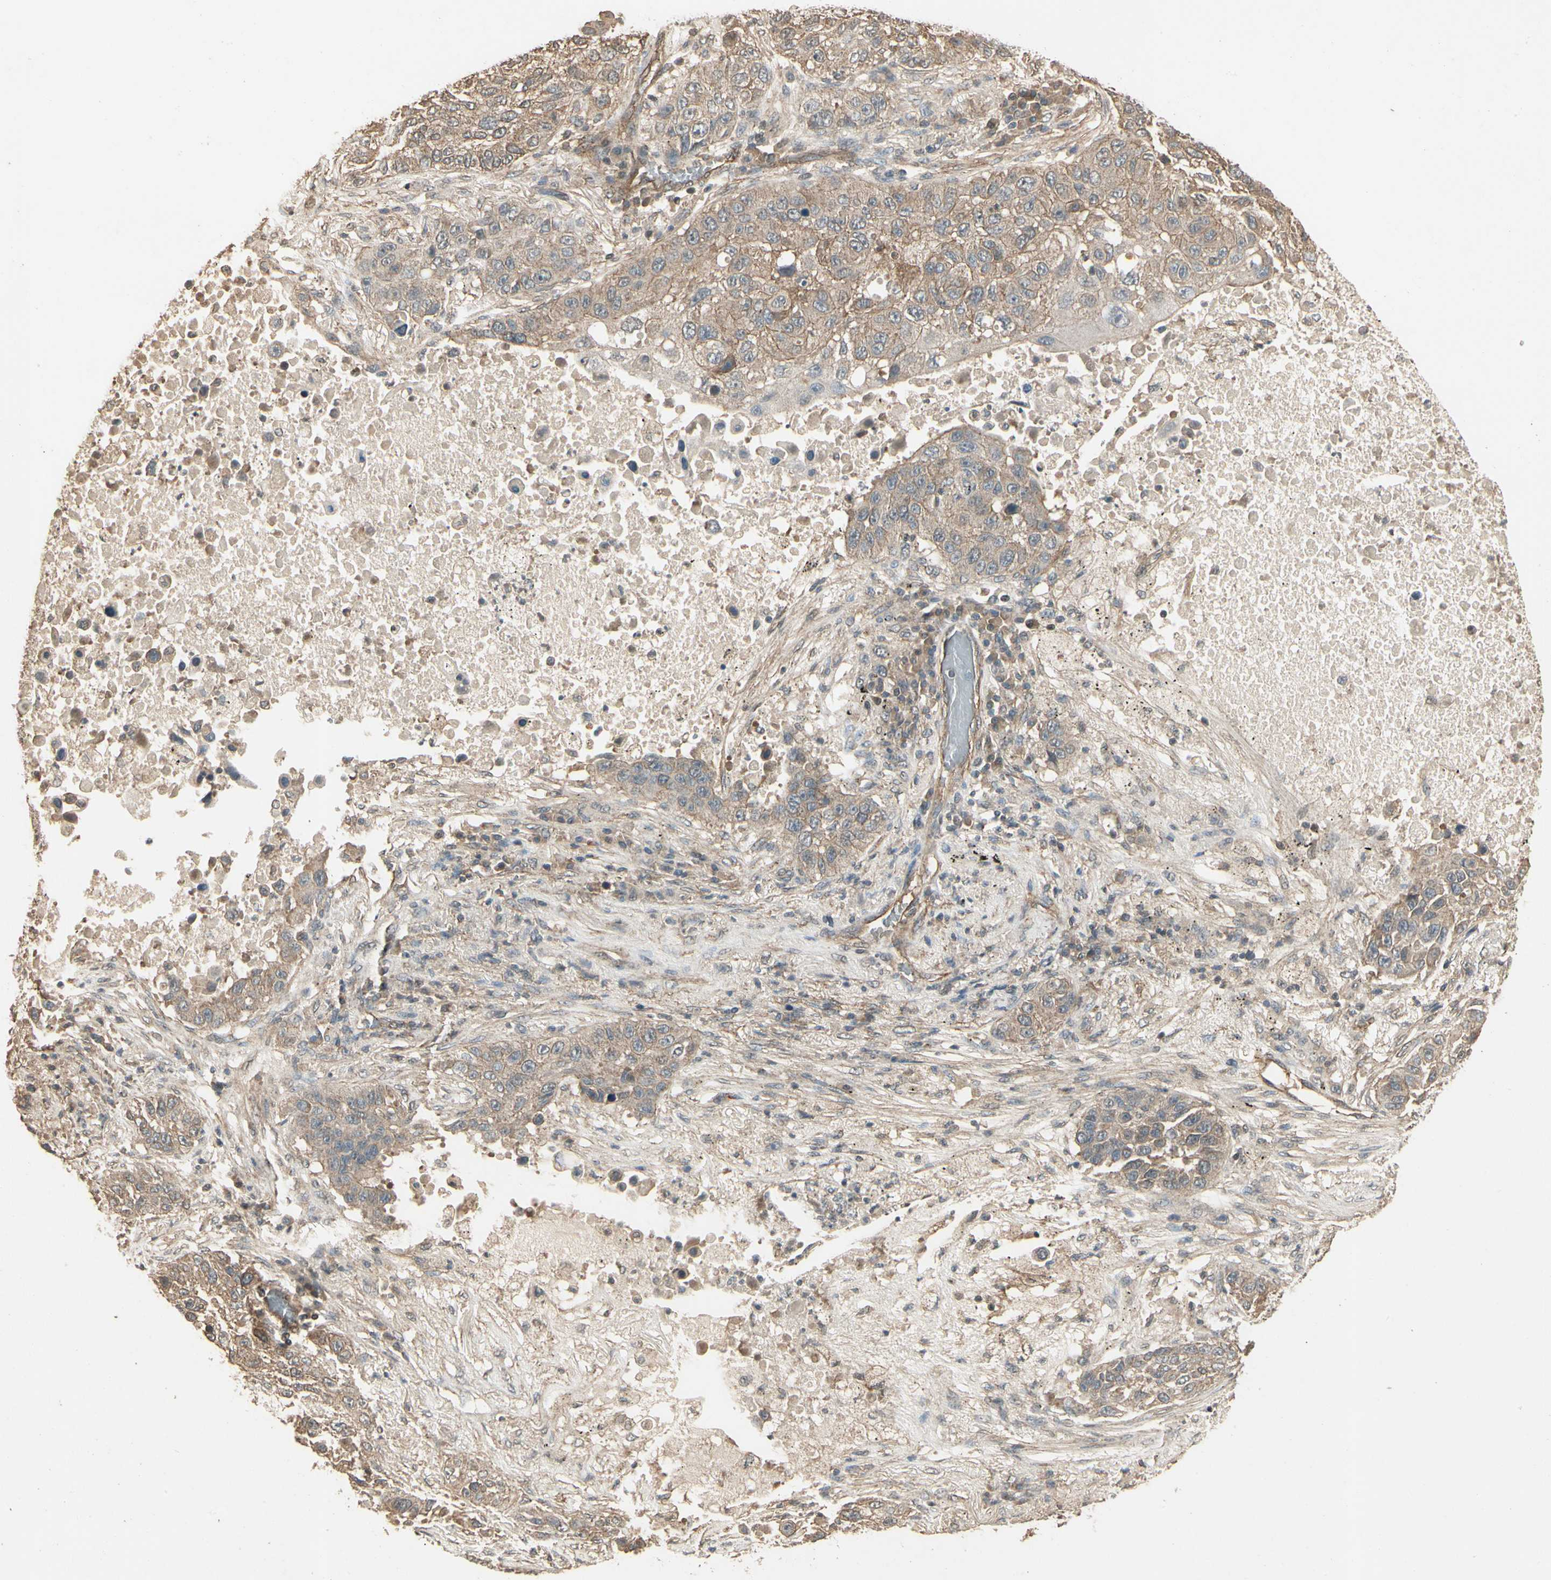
{"staining": {"intensity": "weak", "quantity": ">75%", "location": "cytoplasmic/membranous"}, "tissue": "lung cancer", "cell_type": "Tumor cells", "image_type": "cancer", "snomed": [{"axis": "morphology", "description": "Squamous cell carcinoma, NOS"}, {"axis": "topography", "description": "Lung"}], "caption": "Lung squamous cell carcinoma stained for a protein (brown) demonstrates weak cytoplasmic/membranous positive staining in about >75% of tumor cells.", "gene": "RNF180", "patient": {"sex": "male", "age": 57}}